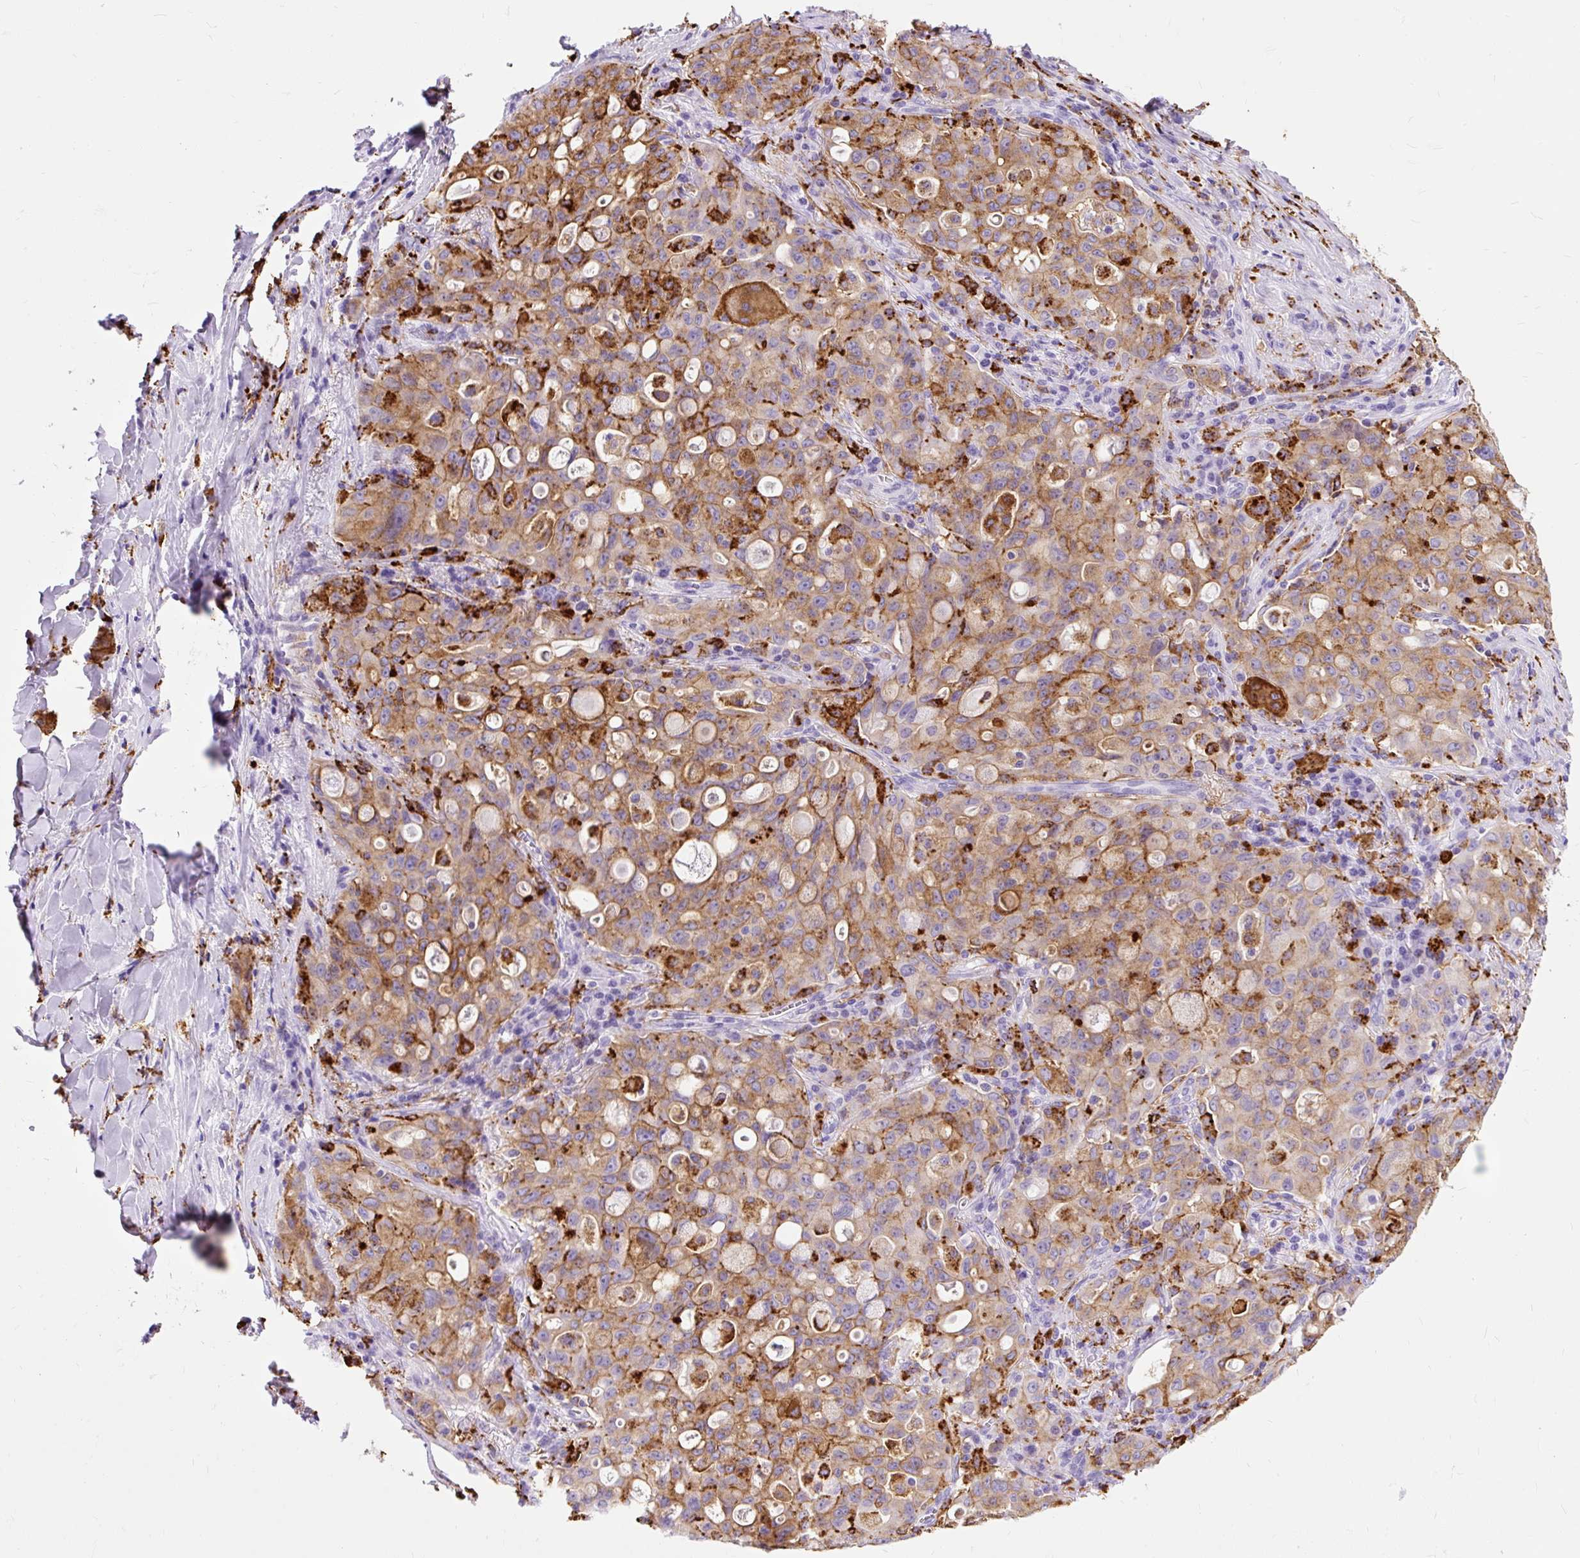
{"staining": {"intensity": "moderate", "quantity": ">75%", "location": "cytoplasmic/membranous"}, "tissue": "lung cancer", "cell_type": "Tumor cells", "image_type": "cancer", "snomed": [{"axis": "morphology", "description": "Adenocarcinoma, NOS"}, {"axis": "topography", "description": "Lung"}], "caption": "This photomicrograph exhibits lung cancer (adenocarcinoma) stained with immunohistochemistry to label a protein in brown. The cytoplasmic/membranous of tumor cells show moderate positivity for the protein. Nuclei are counter-stained blue.", "gene": "HLA-DRA", "patient": {"sex": "female", "age": 44}}